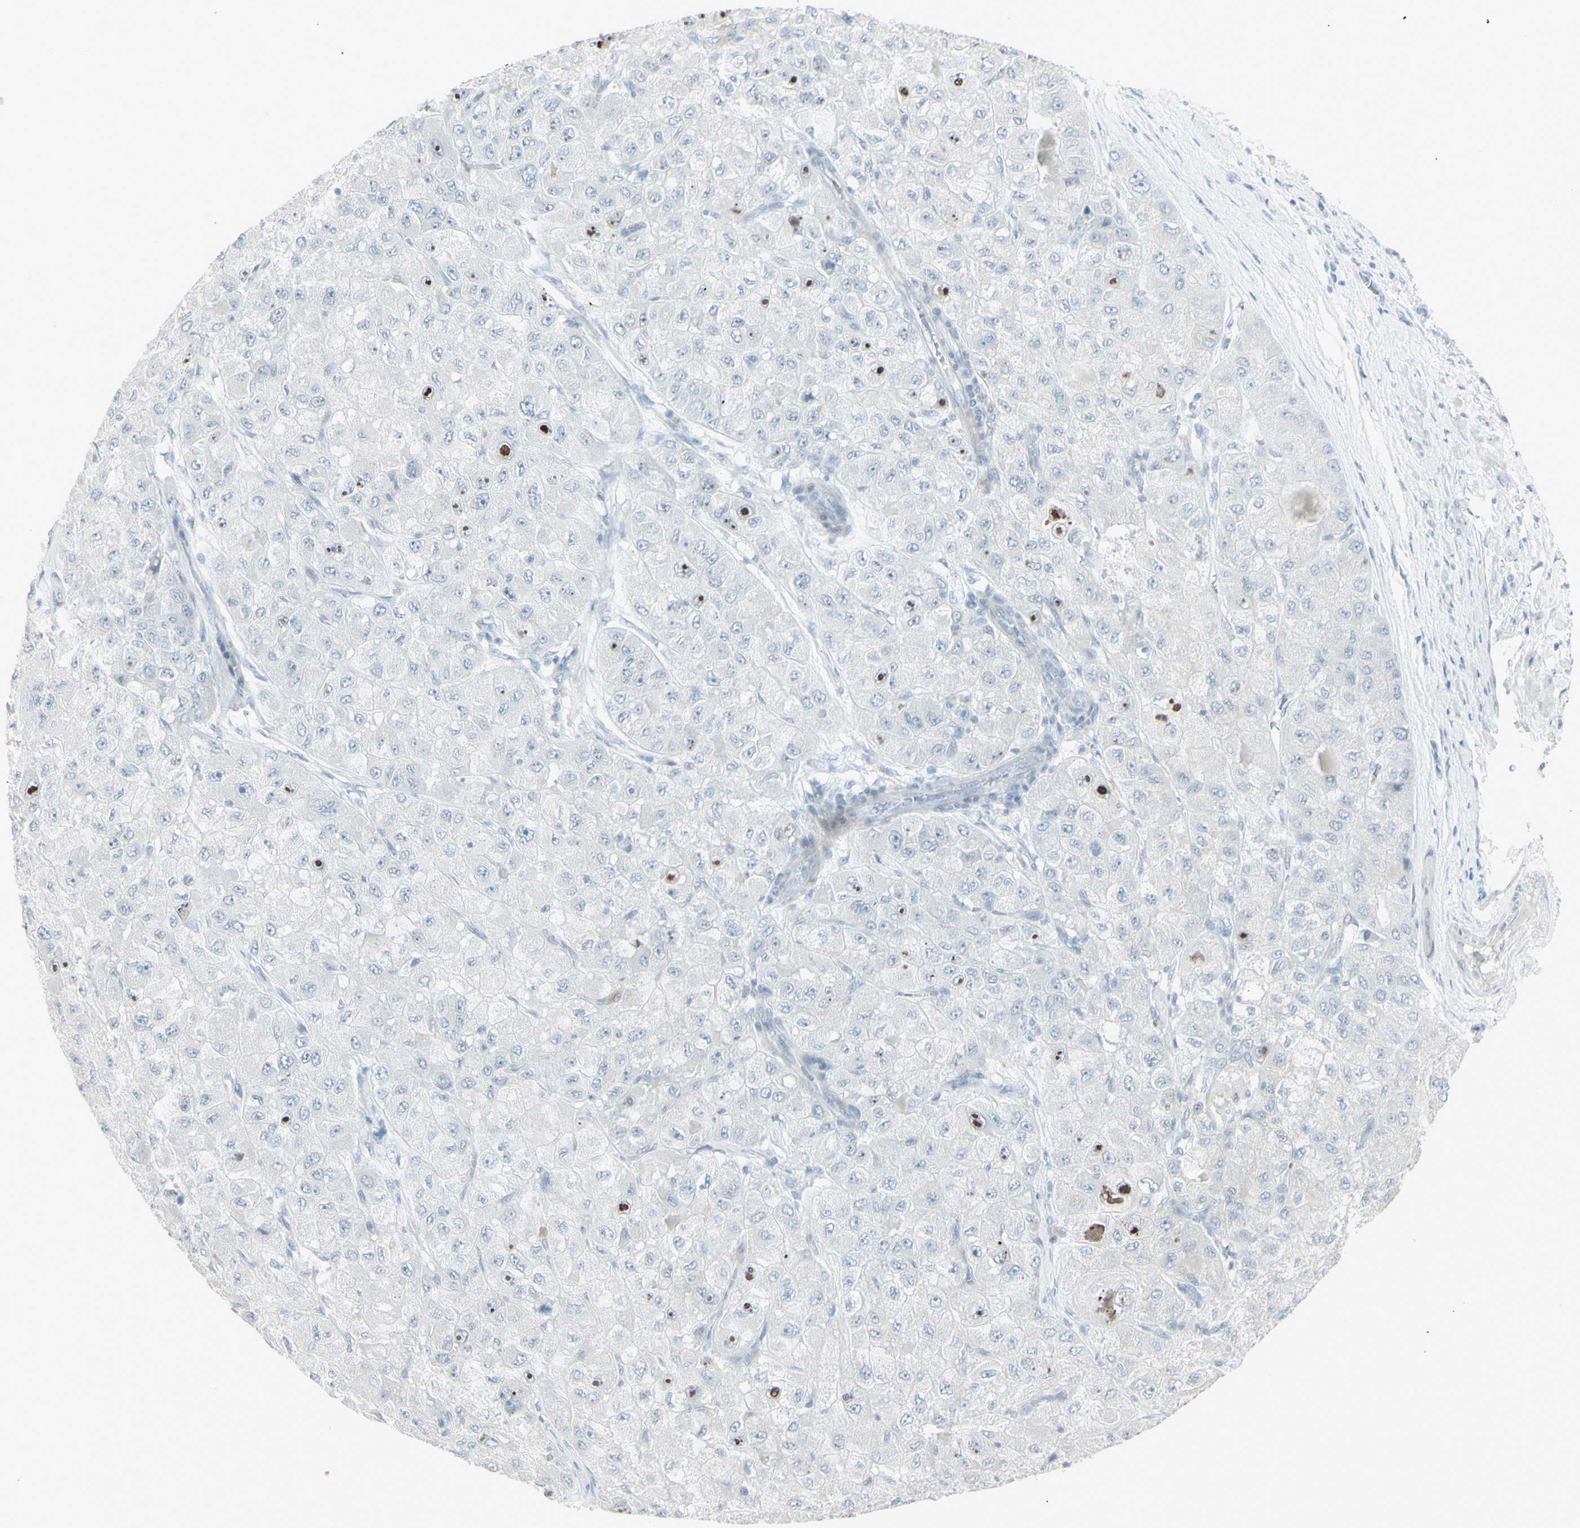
{"staining": {"intensity": "negative", "quantity": "none", "location": "none"}, "tissue": "liver cancer", "cell_type": "Tumor cells", "image_type": "cancer", "snomed": [{"axis": "morphology", "description": "Carcinoma, Hepatocellular, NOS"}, {"axis": "topography", "description": "Liver"}], "caption": "Hepatocellular carcinoma (liver) was stained to show a protein in brown. There is no significant positivity in tumor cells. (DAB (3,3'-diaminobenzidine) immunohistochemistry (IHC) visualized using brightfield microscopy, high magnification).", "gene": "YBX2", "patient": {"sex": "male", "age": 80}}